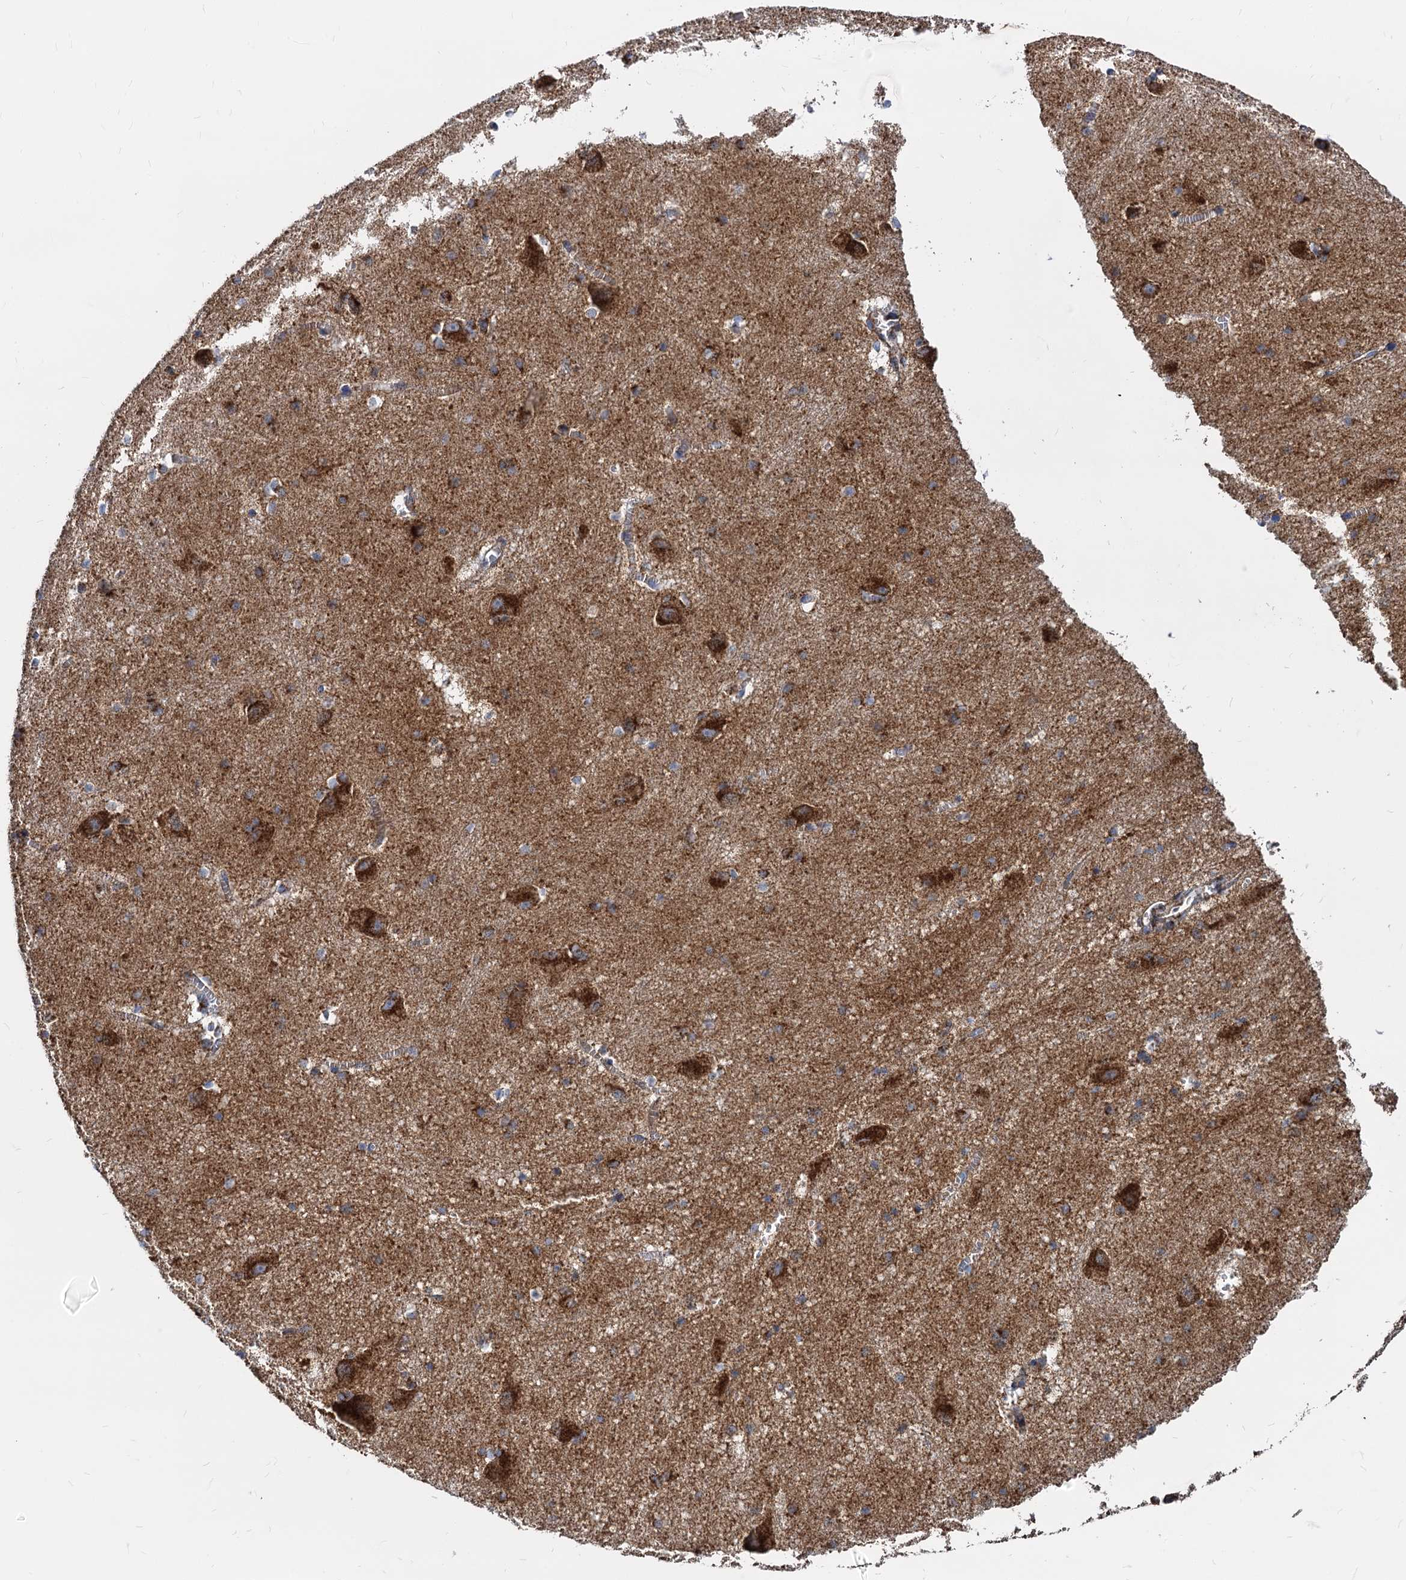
{"staining": {"intensity": "moderate", "quantity": "<25%", "location": "cytoplasmic/membranous"}, "tissue": "caudate", "cell_type": "Glial cells", "image_type": "normal", "snomed": [{"axis": "morphology", "description": "Normal tissue, NOS"}, {"axis": "topography", "description": "Lateral ventricle wall"}], "caption": "The immunohistochemical stain highlights moderate cytoplasmic/membranous staining in glial cells of normal caudate. (DAB IHC, brown staining for protein, blue staining for nuclei).", "gene": "TIMM10", "patient": {"sex": "male", "age": 37}}